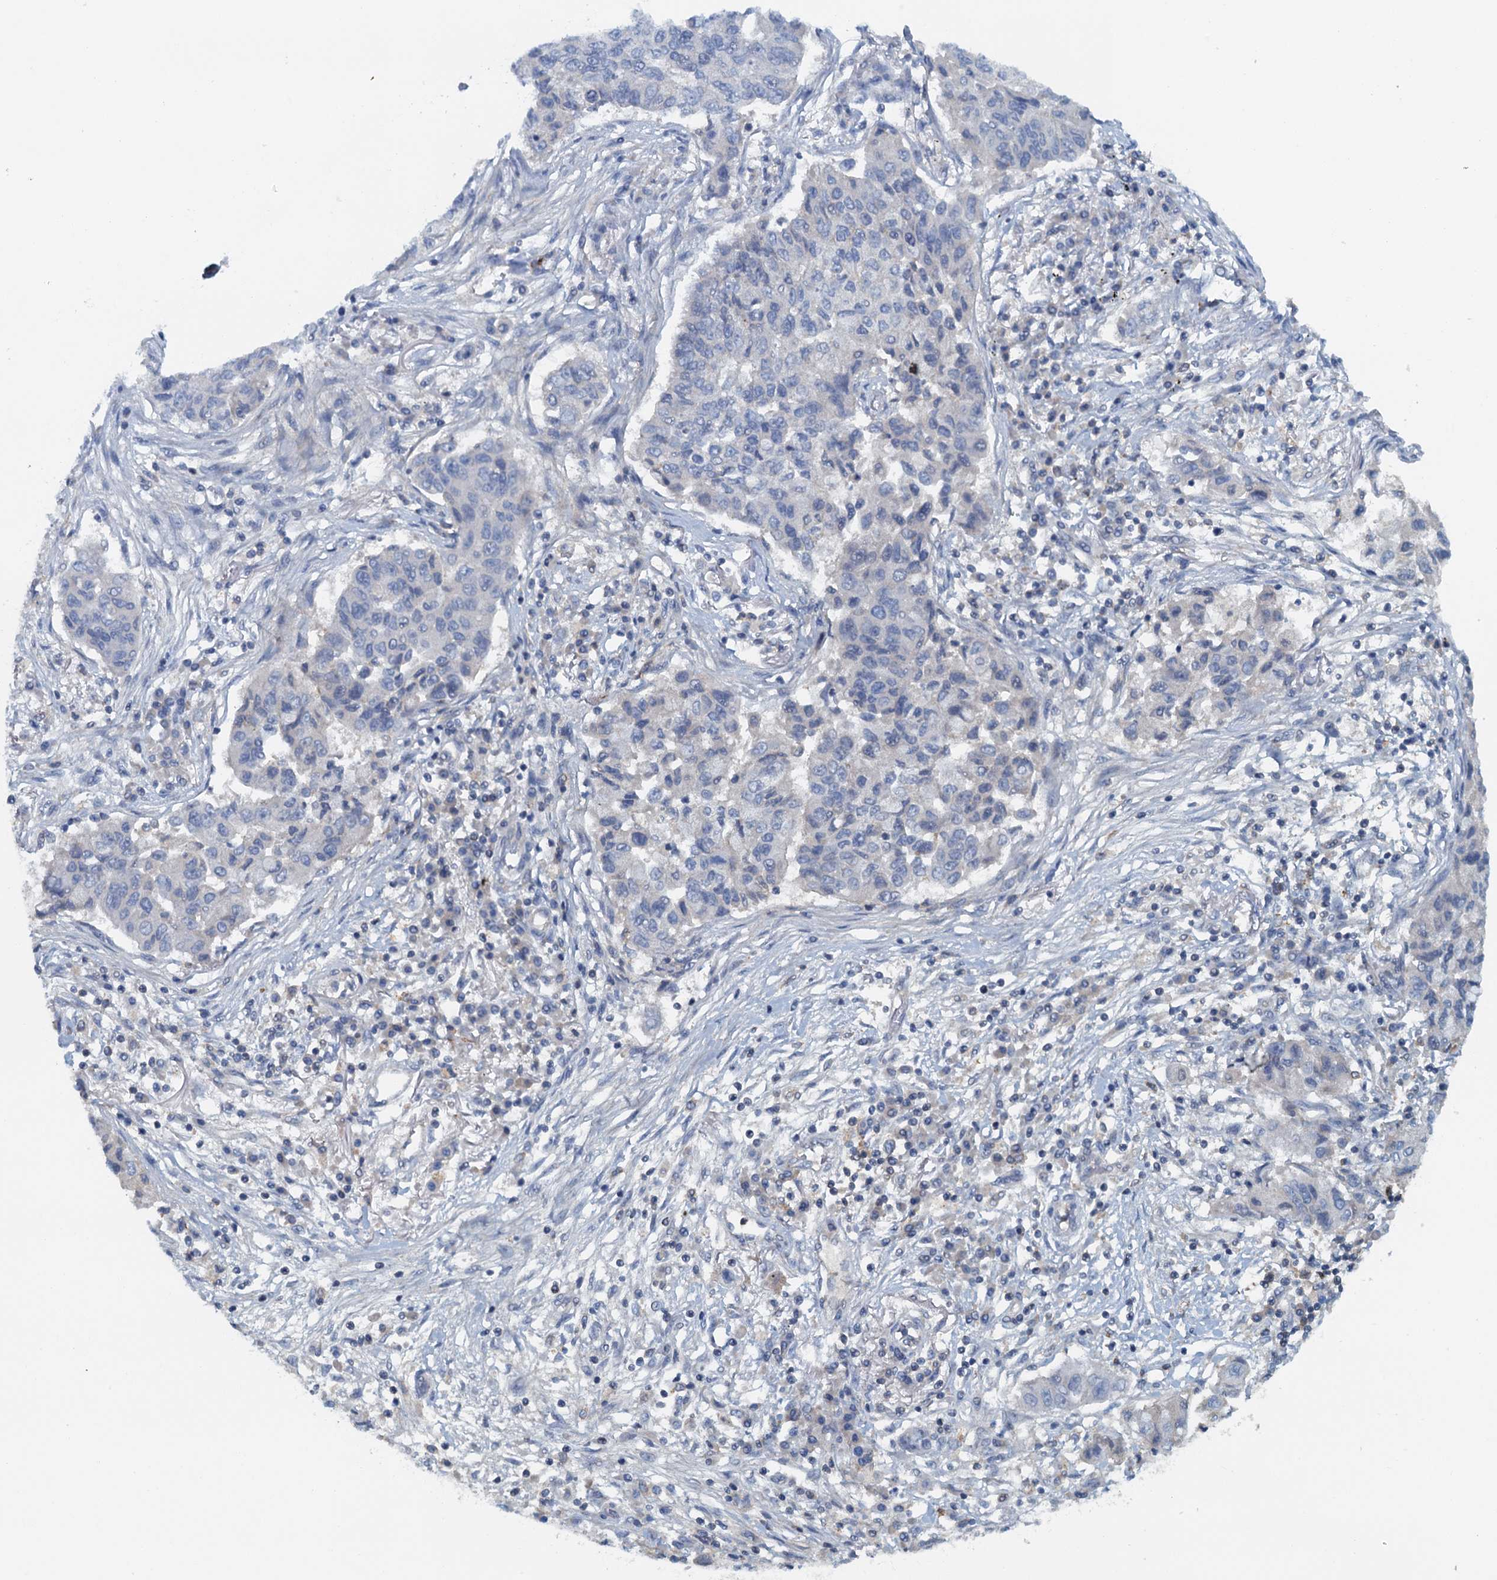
{"staining": {"intensity": "negative", "quantity": "none", "location": "none"}, "tissue": "lung cancer", "cell_type": "Tumor cells", "image_type": "cancer", "snomed": [{"axis": "morphology", "description": "Squamous cell carcinoma, NOS"}, {"axis": "topography", "description": "Lung"}], "caption": "IHC micrograph of lung cancer stained for a protein (brown), which displays no expression in tumor cells.", "gene": "THAP10", "patient": {"sex": "male", "age": 74}}